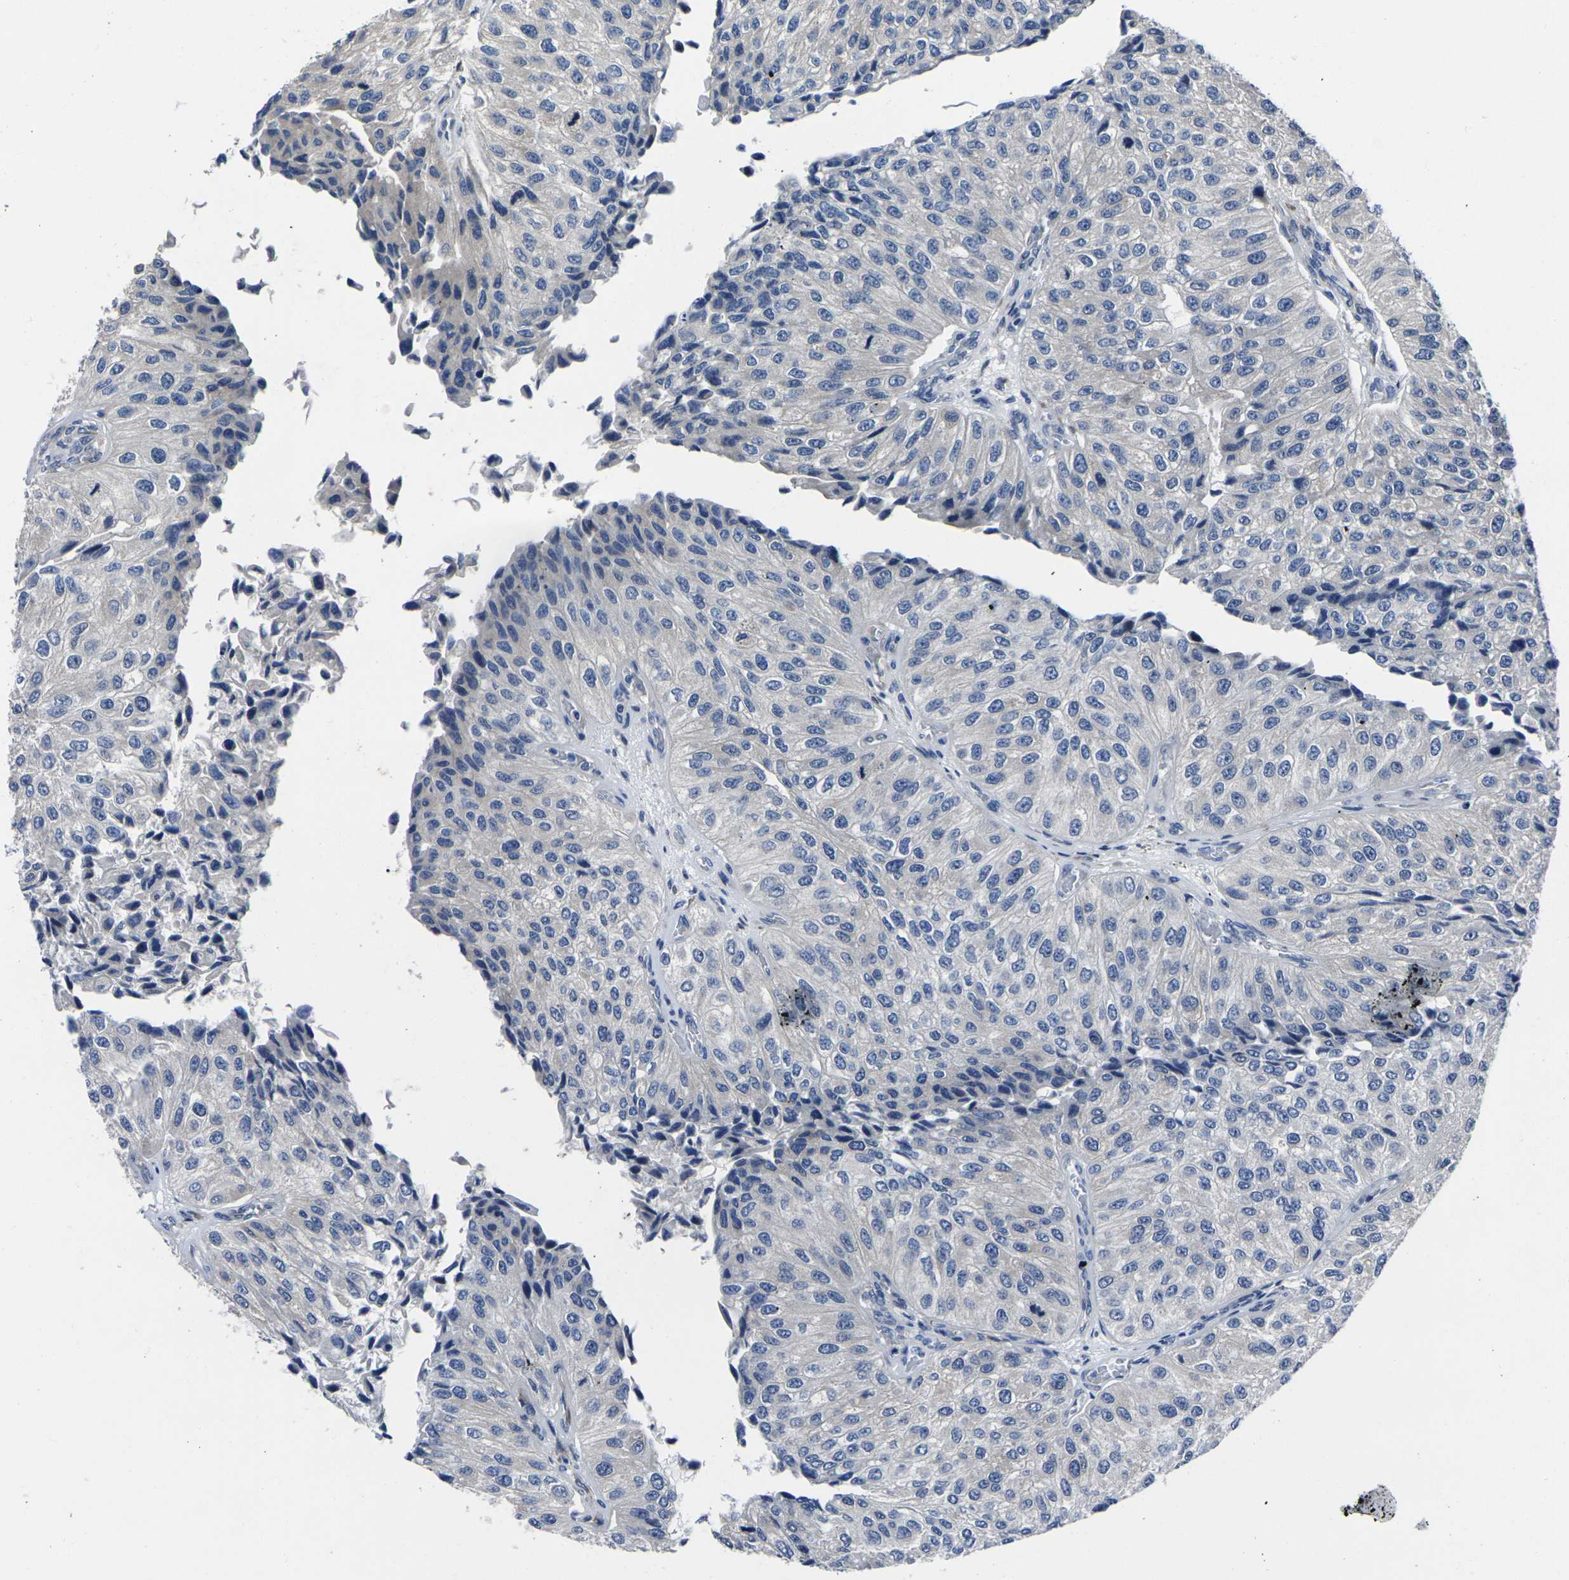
{"staining": {"intensity": "negative", "quantity": "none", "location": "none"}, "tissue": "urothelial cancer", "cell_type": "Tumor cells", "image_type": "cancer", "snomed": [{"axis": "morphology", "description": "Urothelial carcinoma, High grade"}, {"axis": "topography", "description": "Kidney"}, {"axis": "topography", "description": "Urinary bladder"}], "caption": "An IHC image of high-grade urothelial carcinoma is shown. There is no staining in tumor cells of high-grade urothelial carcinoma. Nuclei are stained in blue.", "gene": "CYP2C8", "patient": {"sex": "male", "age": 77}}